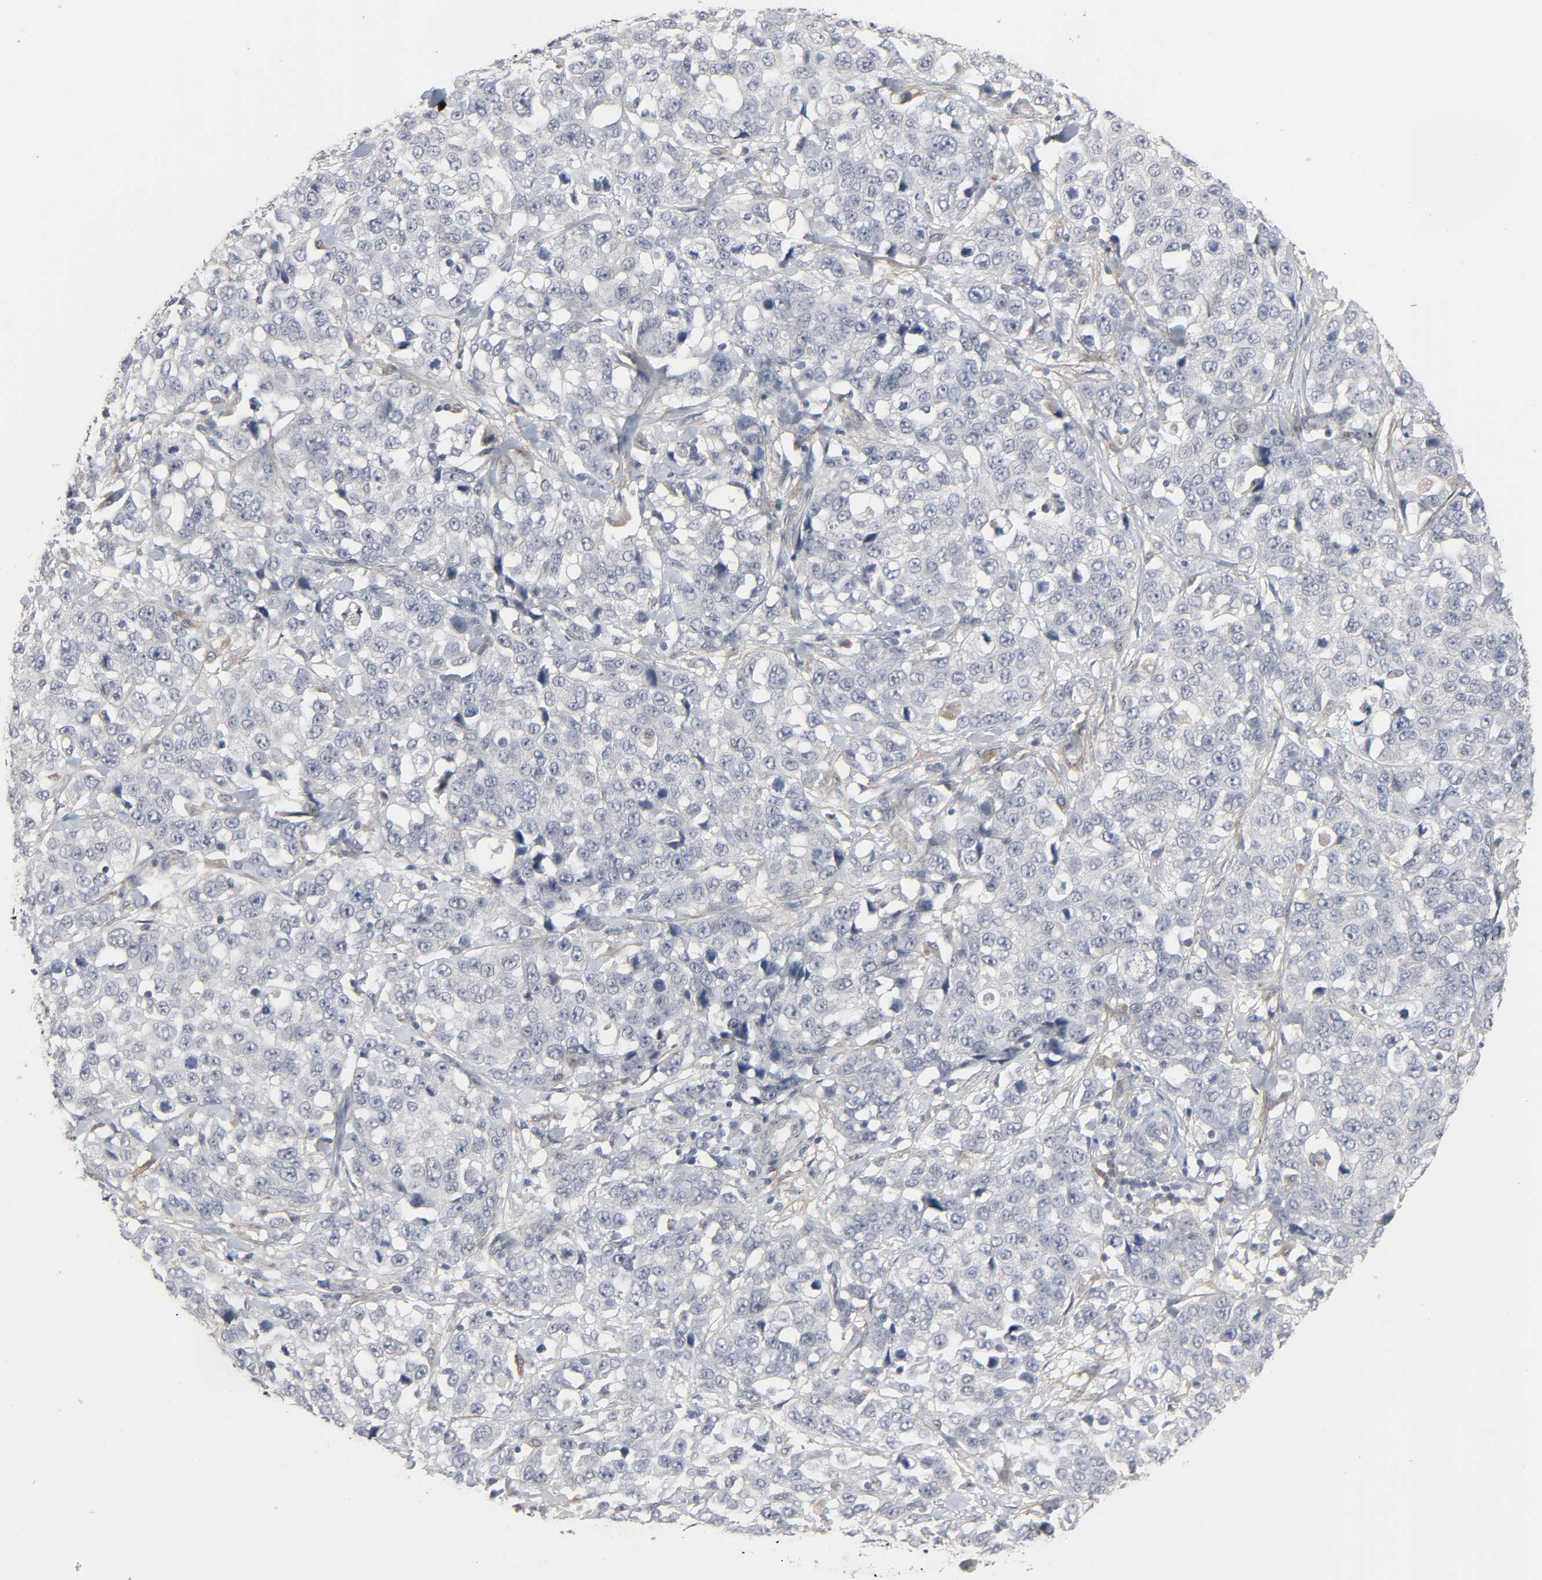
{"staining": {"intensity": "negative", "quantity": "none", "location": "none"}, "tissue": "stomach cancer", "cell_type": "Tumor cells", "image_type": "cancer", "snomed": [{"axis": "morphology", "description": "Normal tissue, NOS"}, {"axis": "morphology", "description": "Adenocarcinoma, NOS"}, {"axis": "topography", "description": "Stomach"}], "caption": "Micrograph shows no protein expression in tumor cells of stomach adenocarcinoma tissue. Brightfield microscopy of IHC stained with DAB (brown) and hematoxylin (blue), captured at high magnification.", "gene": "ZNF222", "patient": {"sex": "male", "age": 48}}